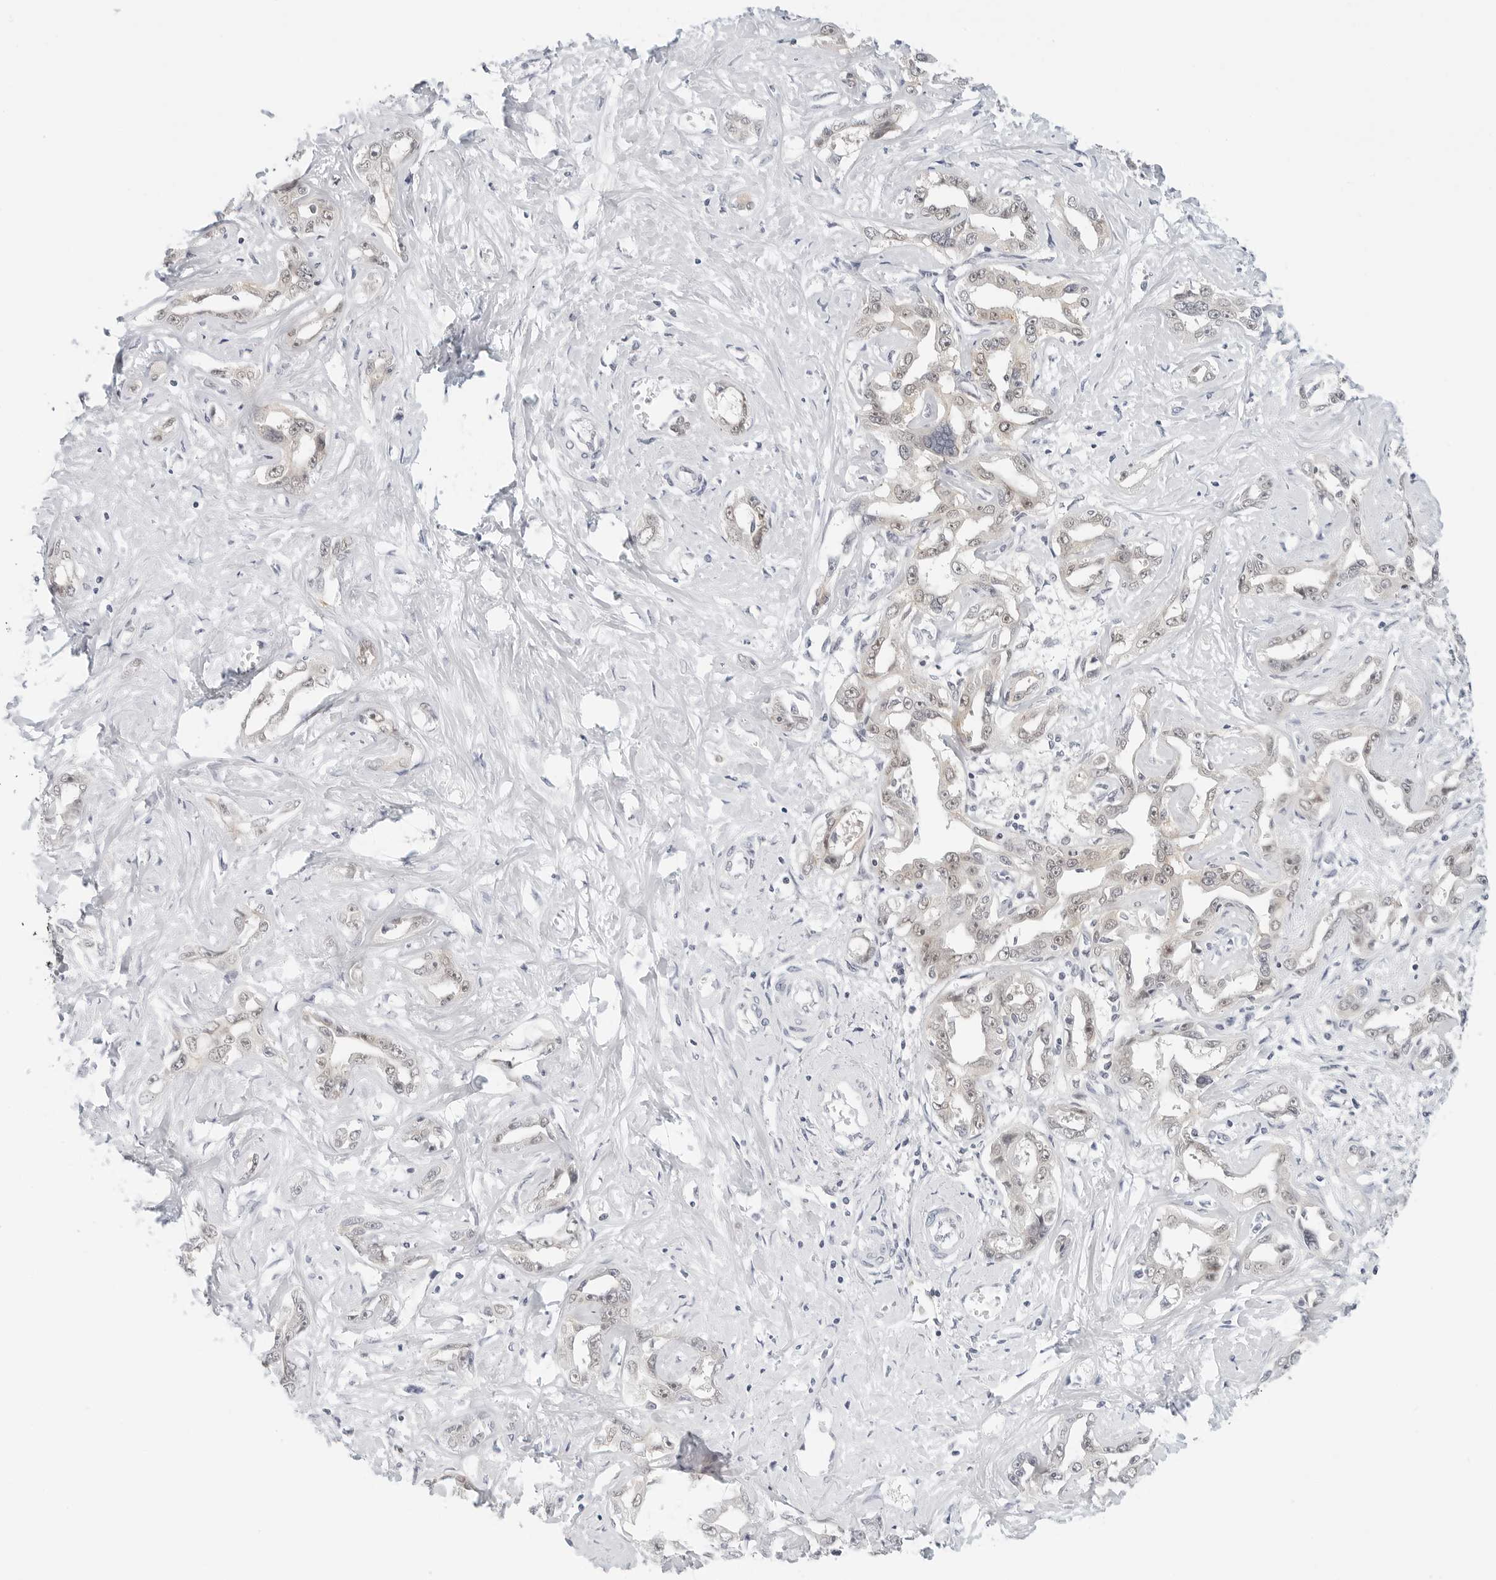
{"staining": {"intensity": "weak", "quantity": "25%-75%", "location": "cytoplasmic/membranous,nuclear"}, "tissue": "liver cancer", "cell_type": "Tumor cells", "image_type": "cancer", "snomed": [{"axis": "morphology", "description": "Cholangiocarcinoma"}, {"axis": "topography", "description": "Liver"}], "caption": "A low amount of weak cytoplasmic/membranous and nuclear staining is appreciated in about 25%-75% of tumor cells in liver cholangiocarcinoma tissue.", "gene": "TSEN2", "patient": {"sex": "male", "age": 59}}